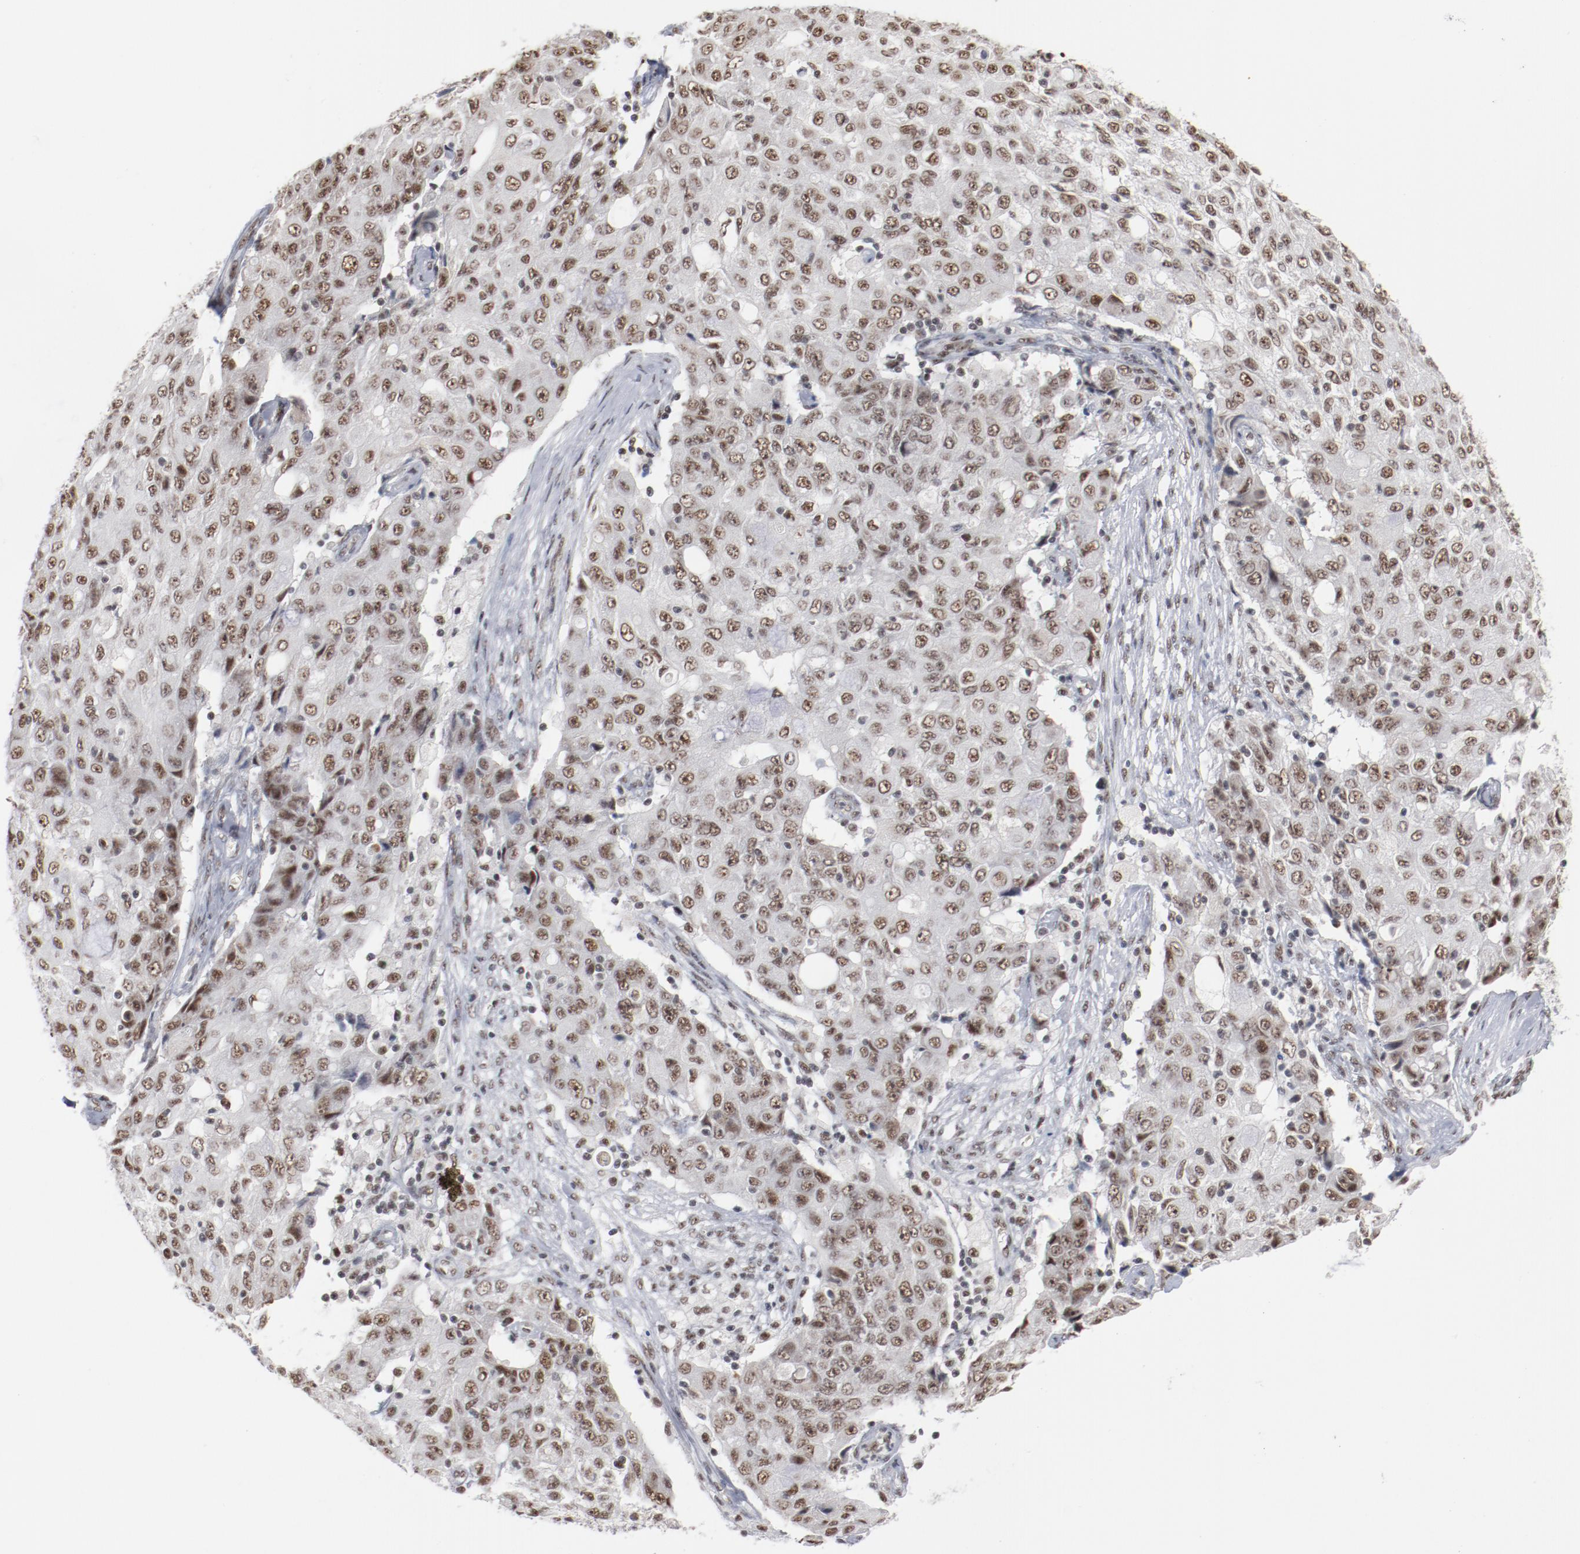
{"staining": {"intensity": "moderate", "quantity": ">75%", "location": "nuclear"}, "tissue": "ovarian cancer", "cell_type": "Tumor cells", "image_type": "cancer", "snomed": [{"axis": "morphology", "description": "Carcinoma, endometroid"}, {"axis": "topography", "description": "Ovary"}], "caption": "Immunohistochemistry photomicrograph of neoplastic tissue: ovarian cancer (endometroid carcinoma) stained using immunohistochemistry shows medium levels of moderate protein expression localized specifically in the nuclear of tumor cells, appearing as a nuclear brown color.", "gene": "BUB3", "patient": {"sex": "female", "age": 42}}